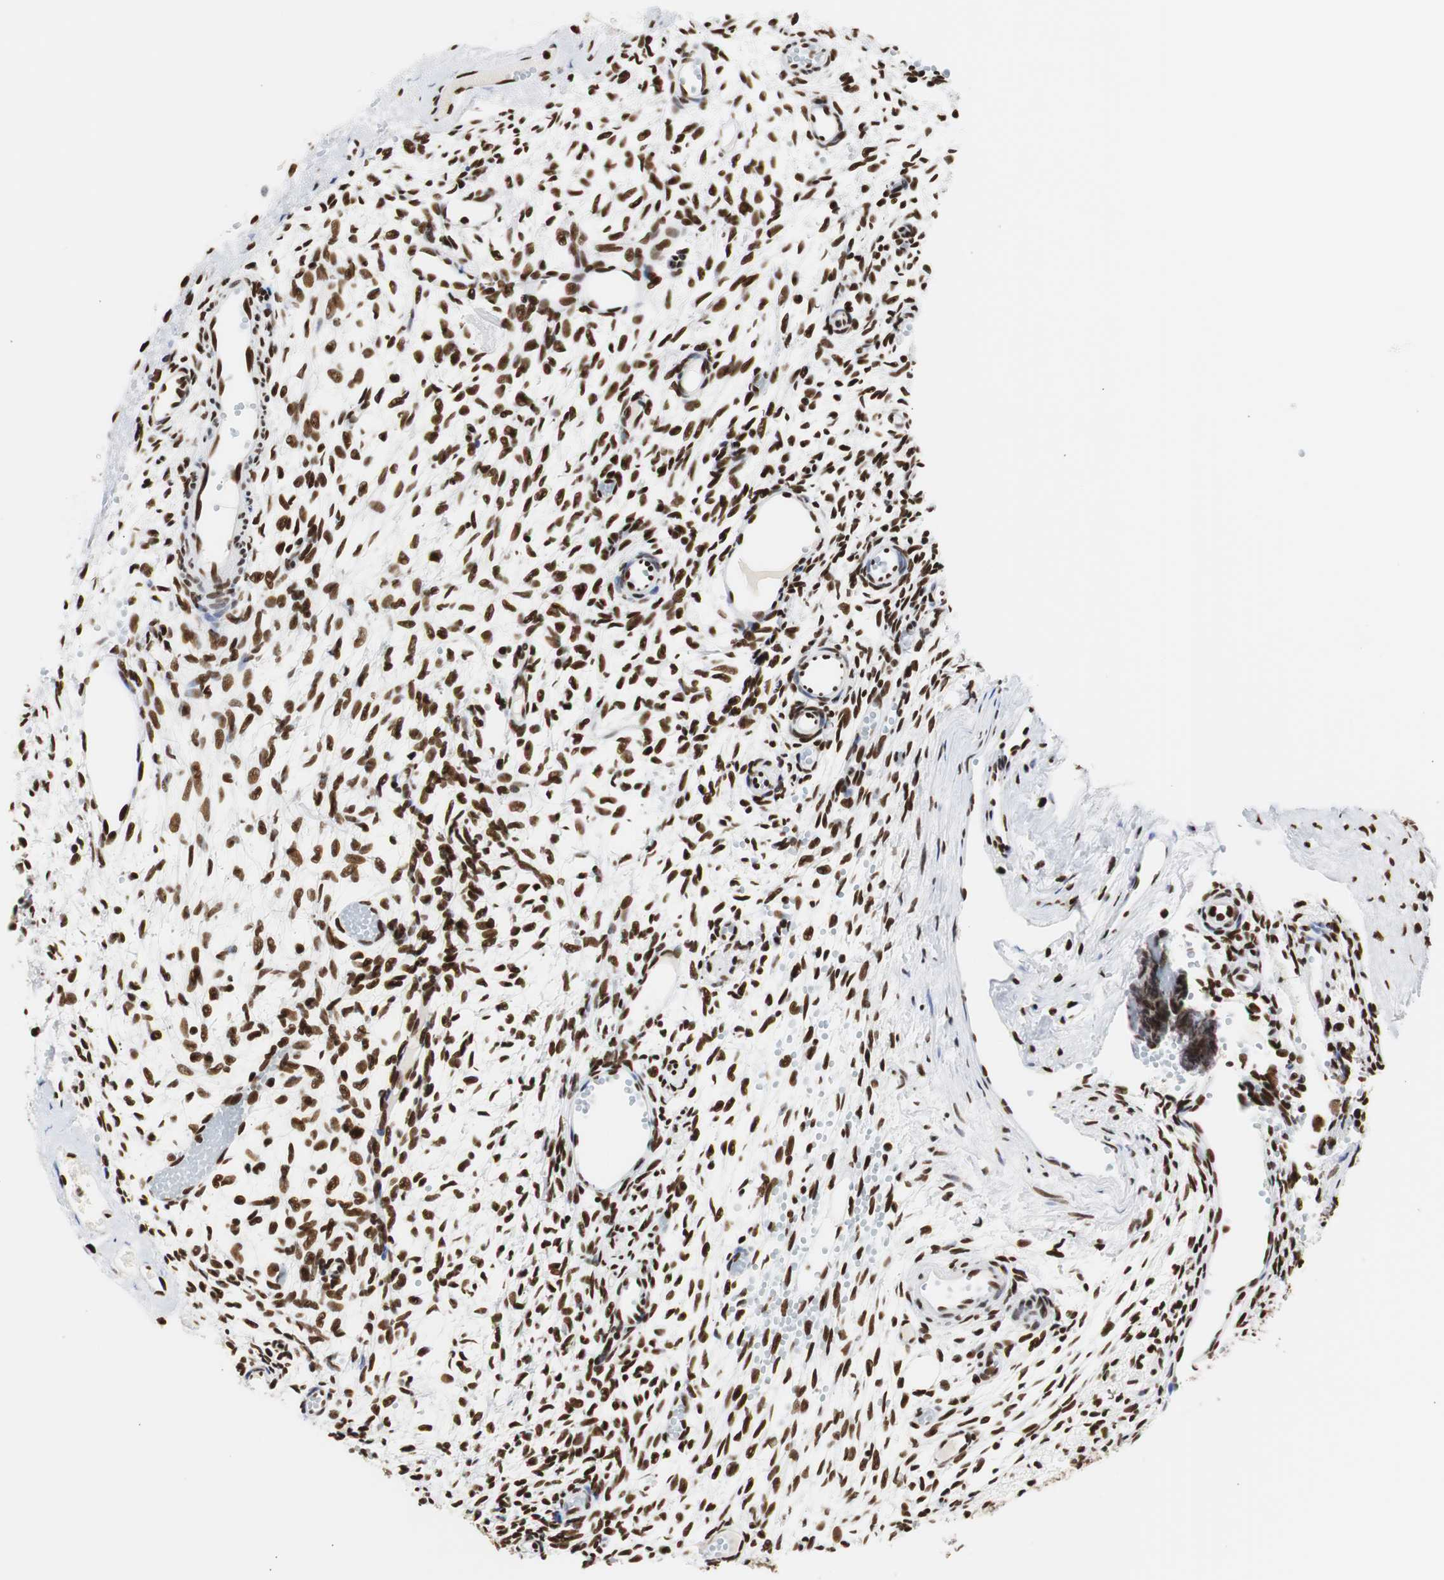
{"staining": {"intensity": "strong", "quantity": ">75%", "location": "nuclear"}, "tissue": "ovary", "cell_type": "Follicle cells", "image_type": "normal", "snomed": [{"axis": "morphology", "description": "Normal tissue, NOS"}, {"axis": "topography", "description": "Ovary"}], "caption": "Immunohistochemical staining of unremarkable human ovary shows >75% levels of strong nuclear protein positivity in about >75% of follicle cells. (Stains: DAB (3,3'-diaminobenzidine) in brown, nuclei in blue, Microscopy: brightfield microscopy at high magnification).", "gene": "HNRNPH2", "patient": {"sex": "female", "age": 35}}